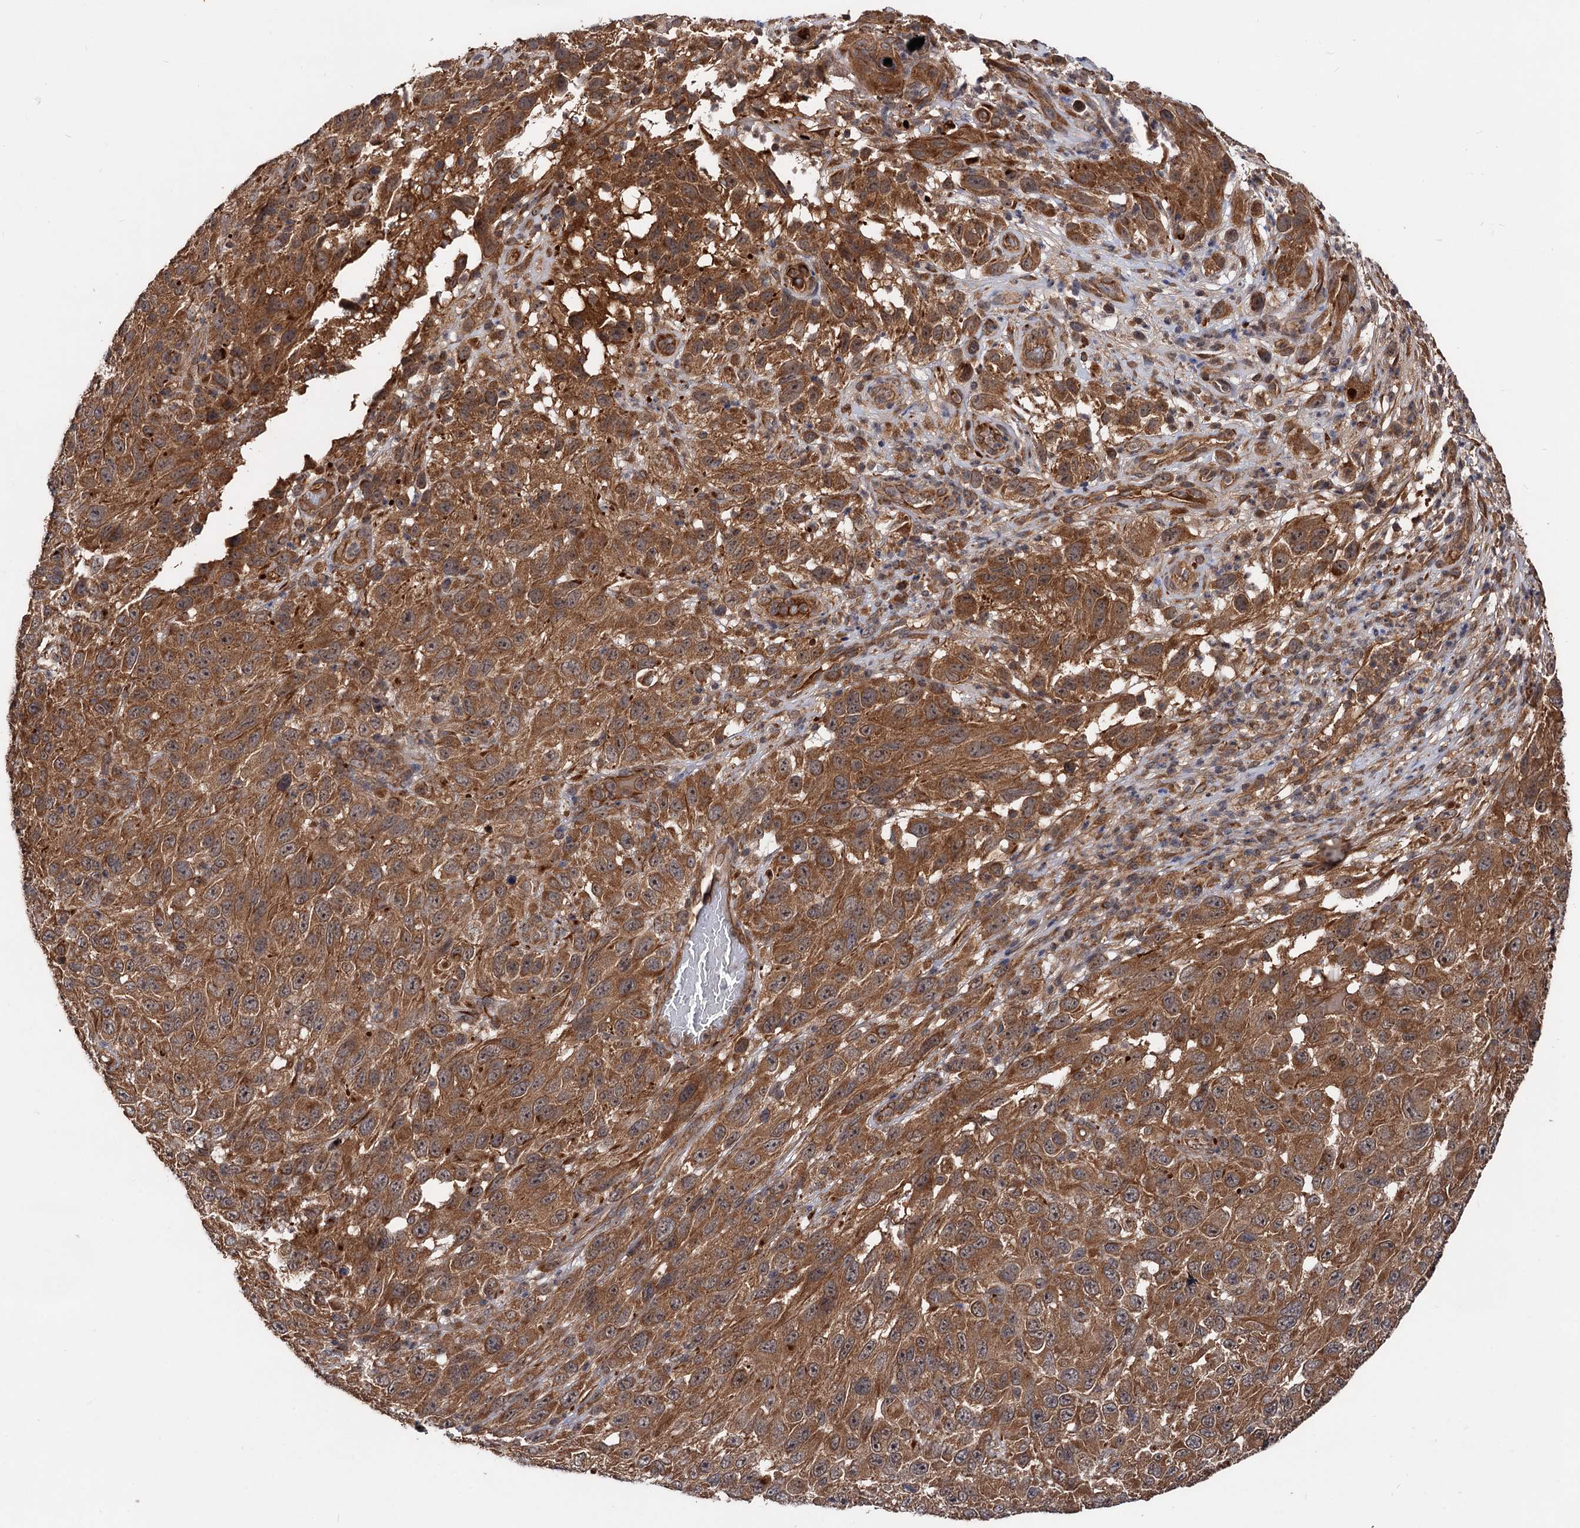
{"staining": {"intensity": "moderate", "quantity": ">75%", "location": "cytoplasmic/membranous"}, "tissue": "melanoma", "cell_type": "Tumor cells", "image_type": "cancer", "snomed": [{"axis": "morphology", "description": "Malignant melanoma, NOS"}, {"axis": "topography", "description": "Skin"}], "caption": "Immunohistochemical staining of human melanoma demonstrates medium levels of moderate cytoplasmic/membranous positivity in approximately >75% of tumor cells.", "gene": "TEX9", "patient": {"sex": "female", "age": 96}}